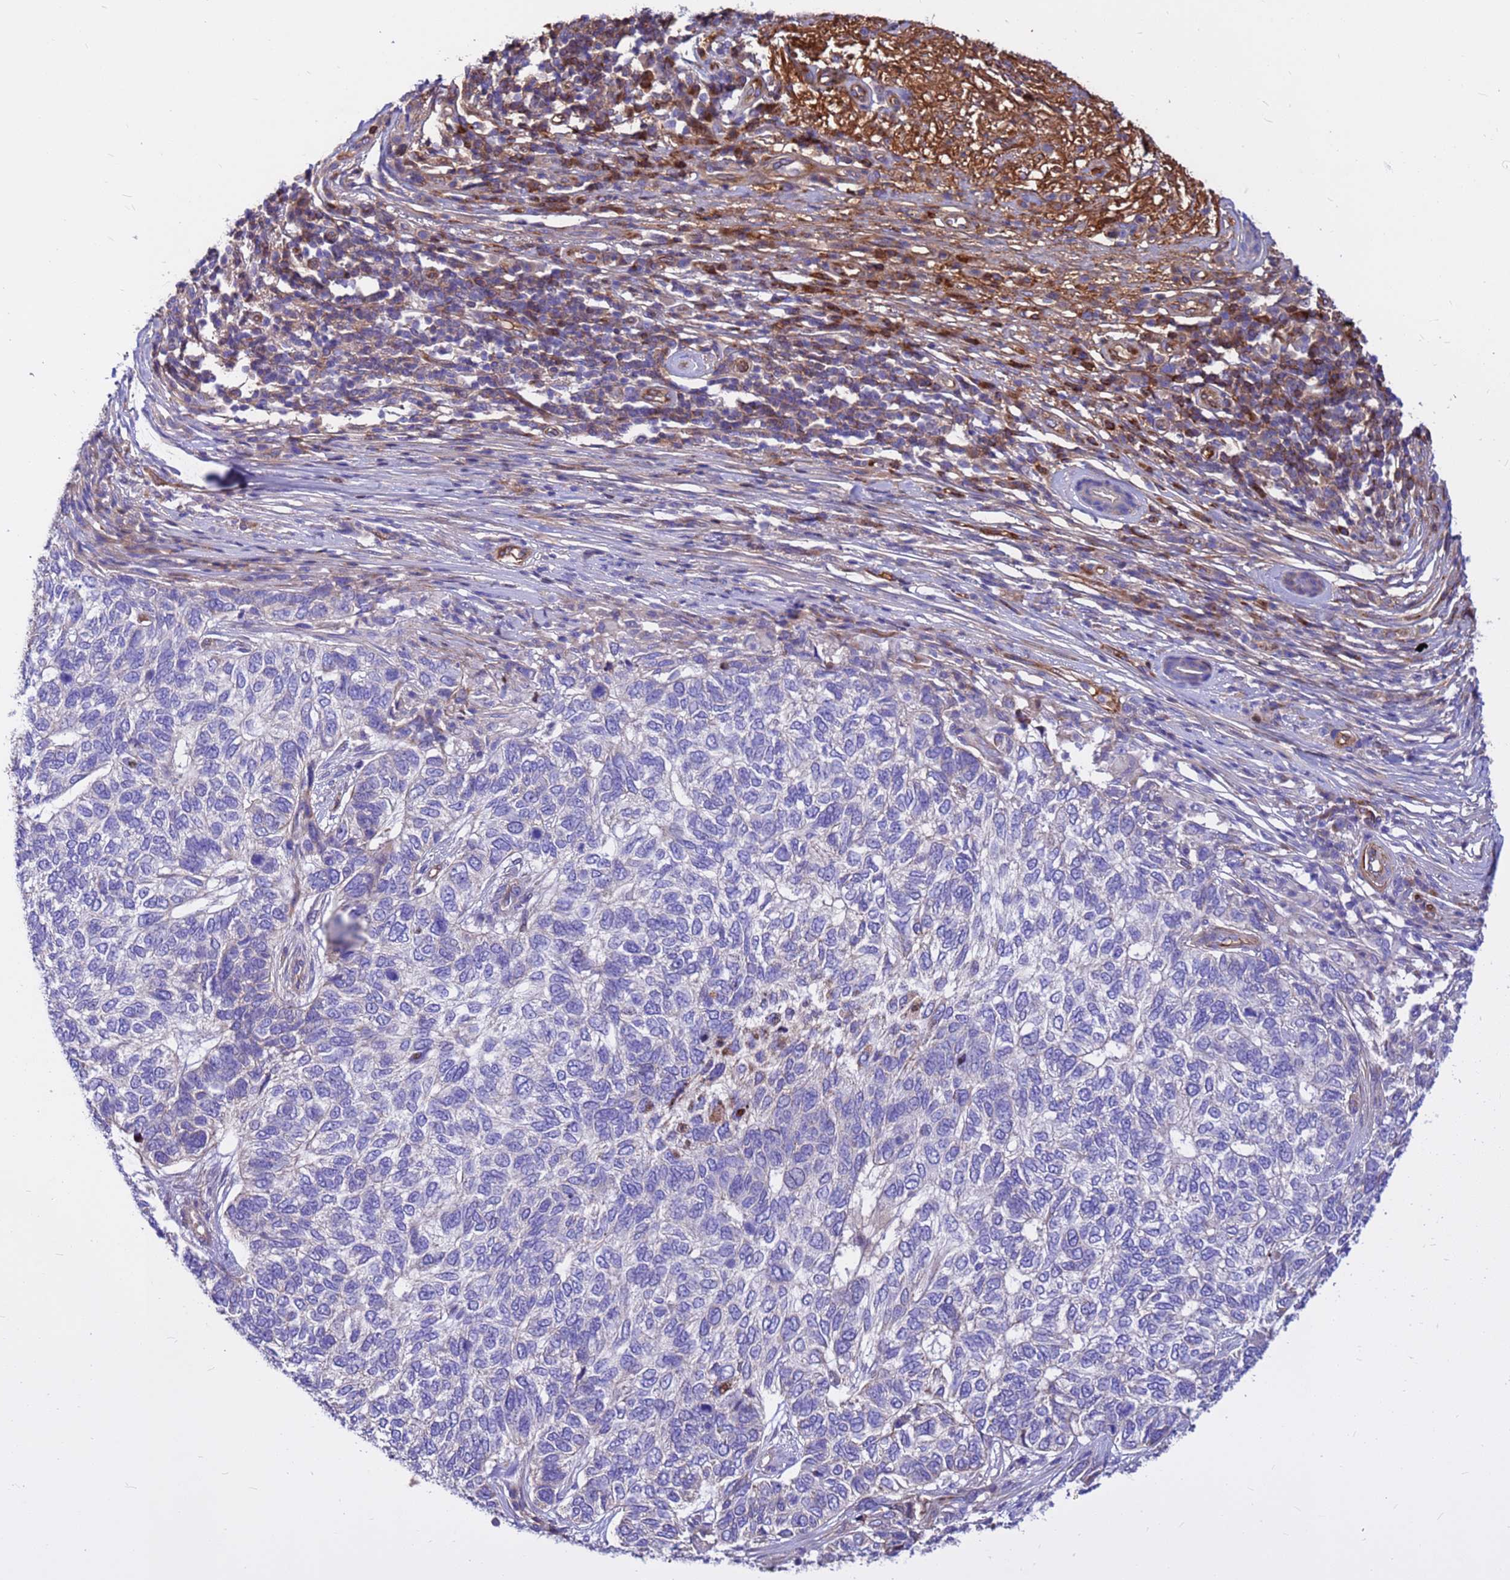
{"staining": {"intensity": "negative", "quantity": "none", "location": "none"}, "tissue": "skin cancer", "cell_type": "Tumor cells", "image_type": "cancer", "snomed": [{"axis": "morphology", "description": "Basal cell carcinoma"}, {"axis": "topography", "description": "Skin"}], "caption": "The photomicrograph exhibits no staining of tumor cells in skin cancer.", "gene": "CRHBP", "patient": {"sex": "female", "age": 65}}